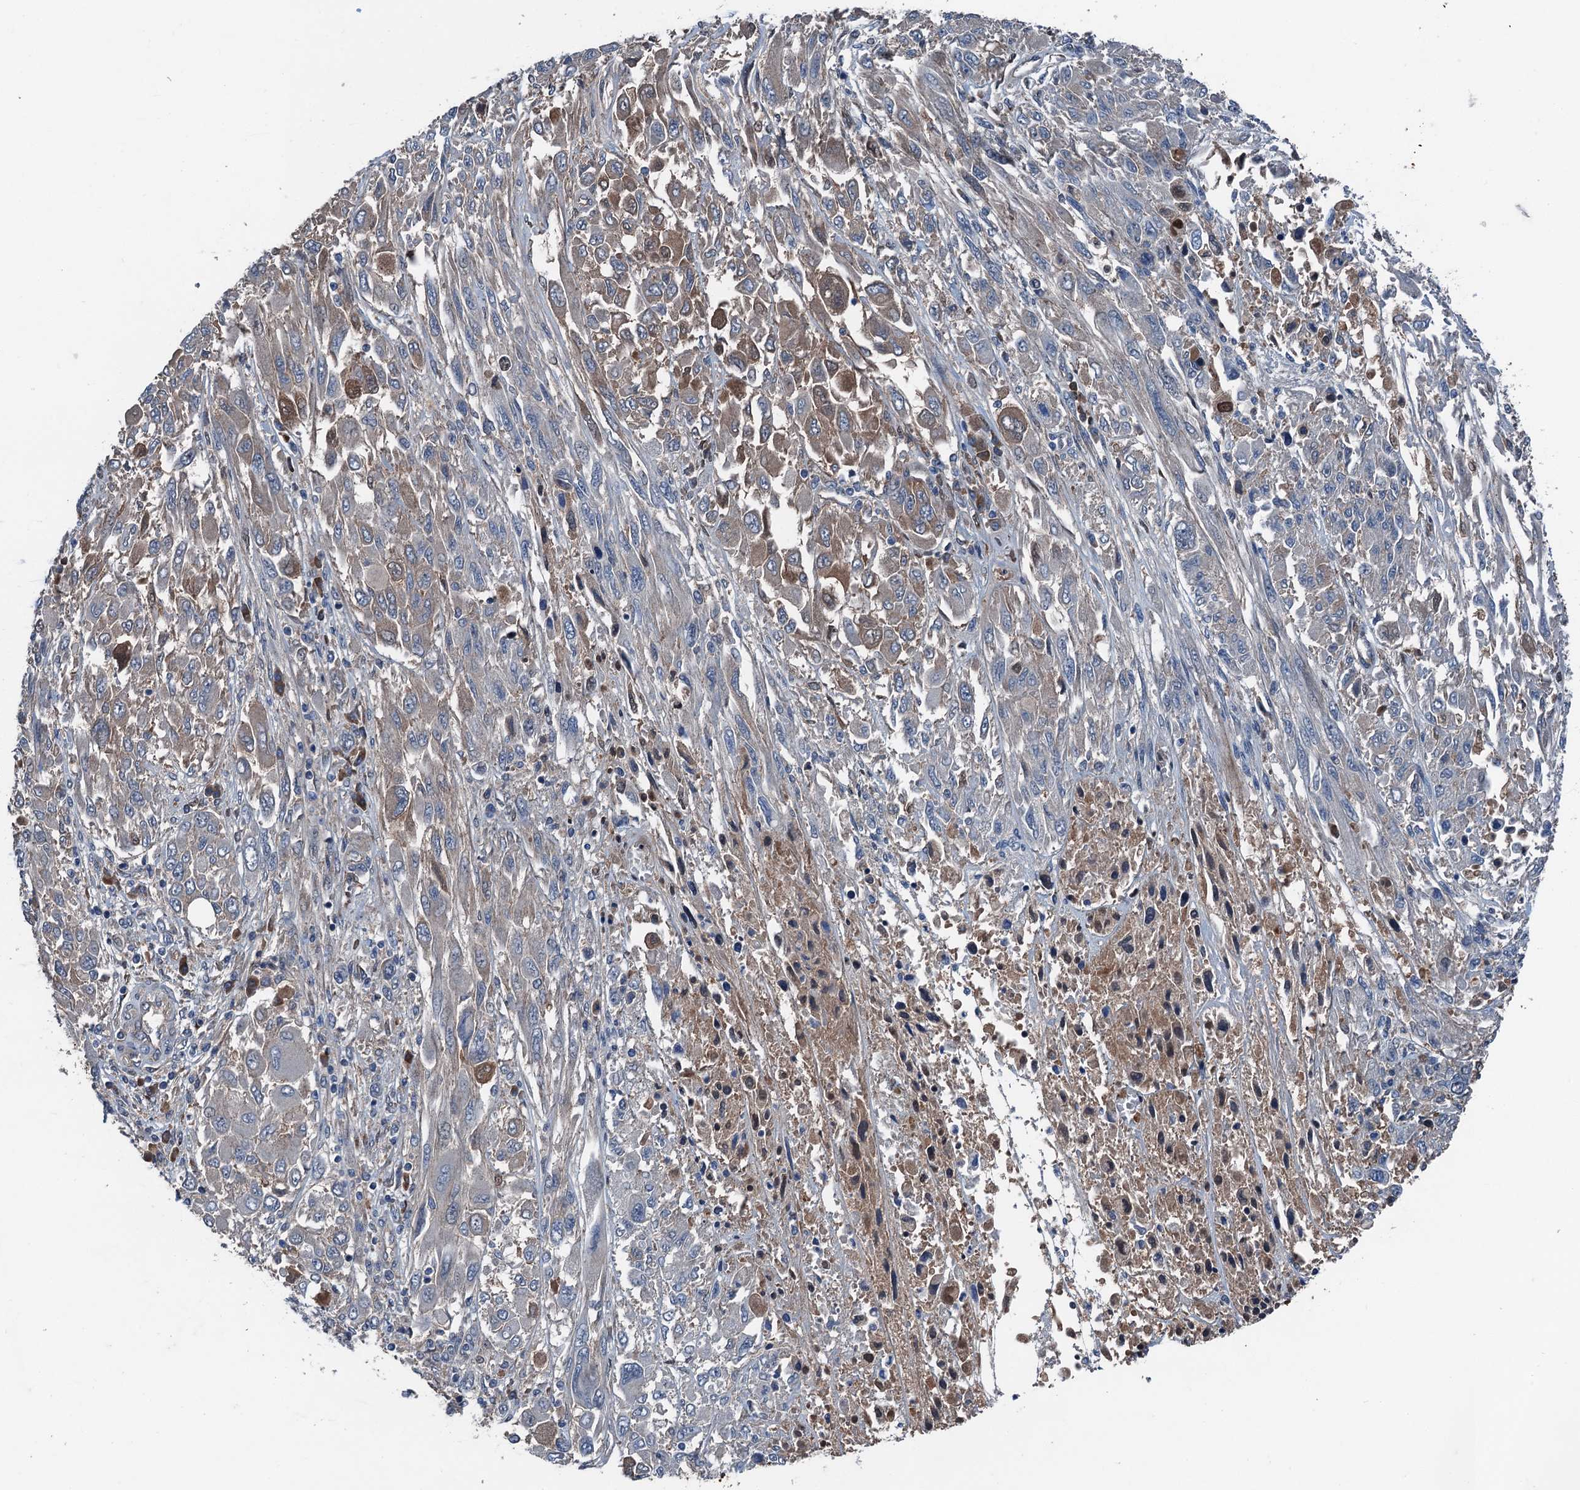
{"staining": {"intensity": "moderate", "quantity": "25%-75%", "location": "cytoplasmic/membranous"}, "tissue": "melanoma", "cell_type": "Tumor cells", "image_type": "cancer", "snomed": [{"axis": "morphology", "description": "Malignant melanoma, NOS"}, {"axis": "topography", "description": "Skin"}], "caption": "Malignant melanoma stained with a brown dye reveals moderate cytoplasmic/membranous positive staining in about 25%-75% of tumor cells.", "gene": "SLC2A10", "patient": {"sex": "female", "age": 91}}